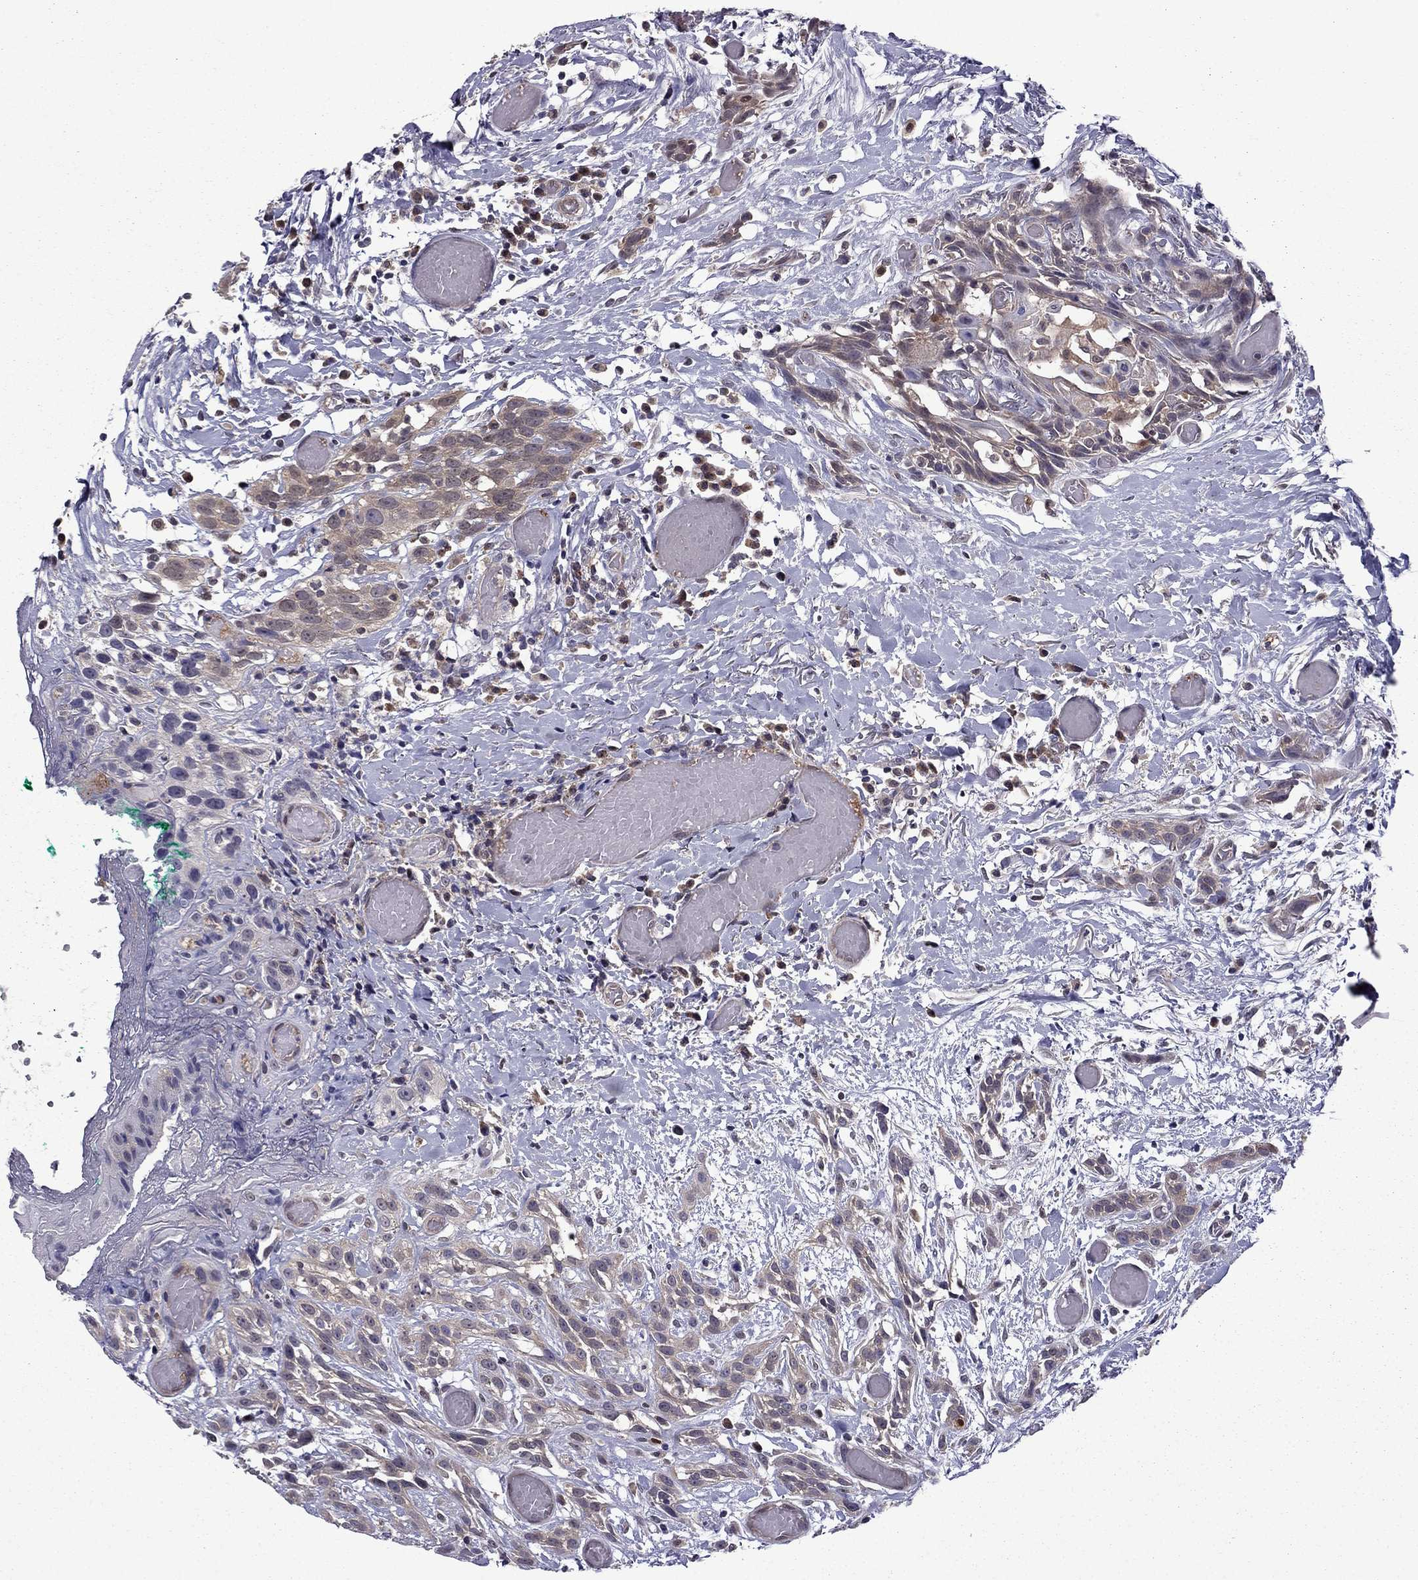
{"staining": {"intensity": "weak", "quantity": ">75%", "location": "cytoplasmic/membranous"}, "tissue": "head and neck cancer", "cell_type": "Tumor cells", "image_type": "cancer", "snomed": [{"axis": "morphology", "description": "Normal tissue, NOS"}, {"axis": "morphology", "description": "Squamous cell carcinoma, NOS"}, {"axis": "topography", "description": "Oral tissue"}, {"axis": "topography", "description": "Salivary gland"}, {"axis": "topography", "description": "Head-Neck"}], "caption": "Human head and neck cancer (squamous cell carcinoma) stained with a protein marker reveals weak staining in tumor cells.", "gene": "CDK5", "patient": {"sex": "female", "age": 62}}